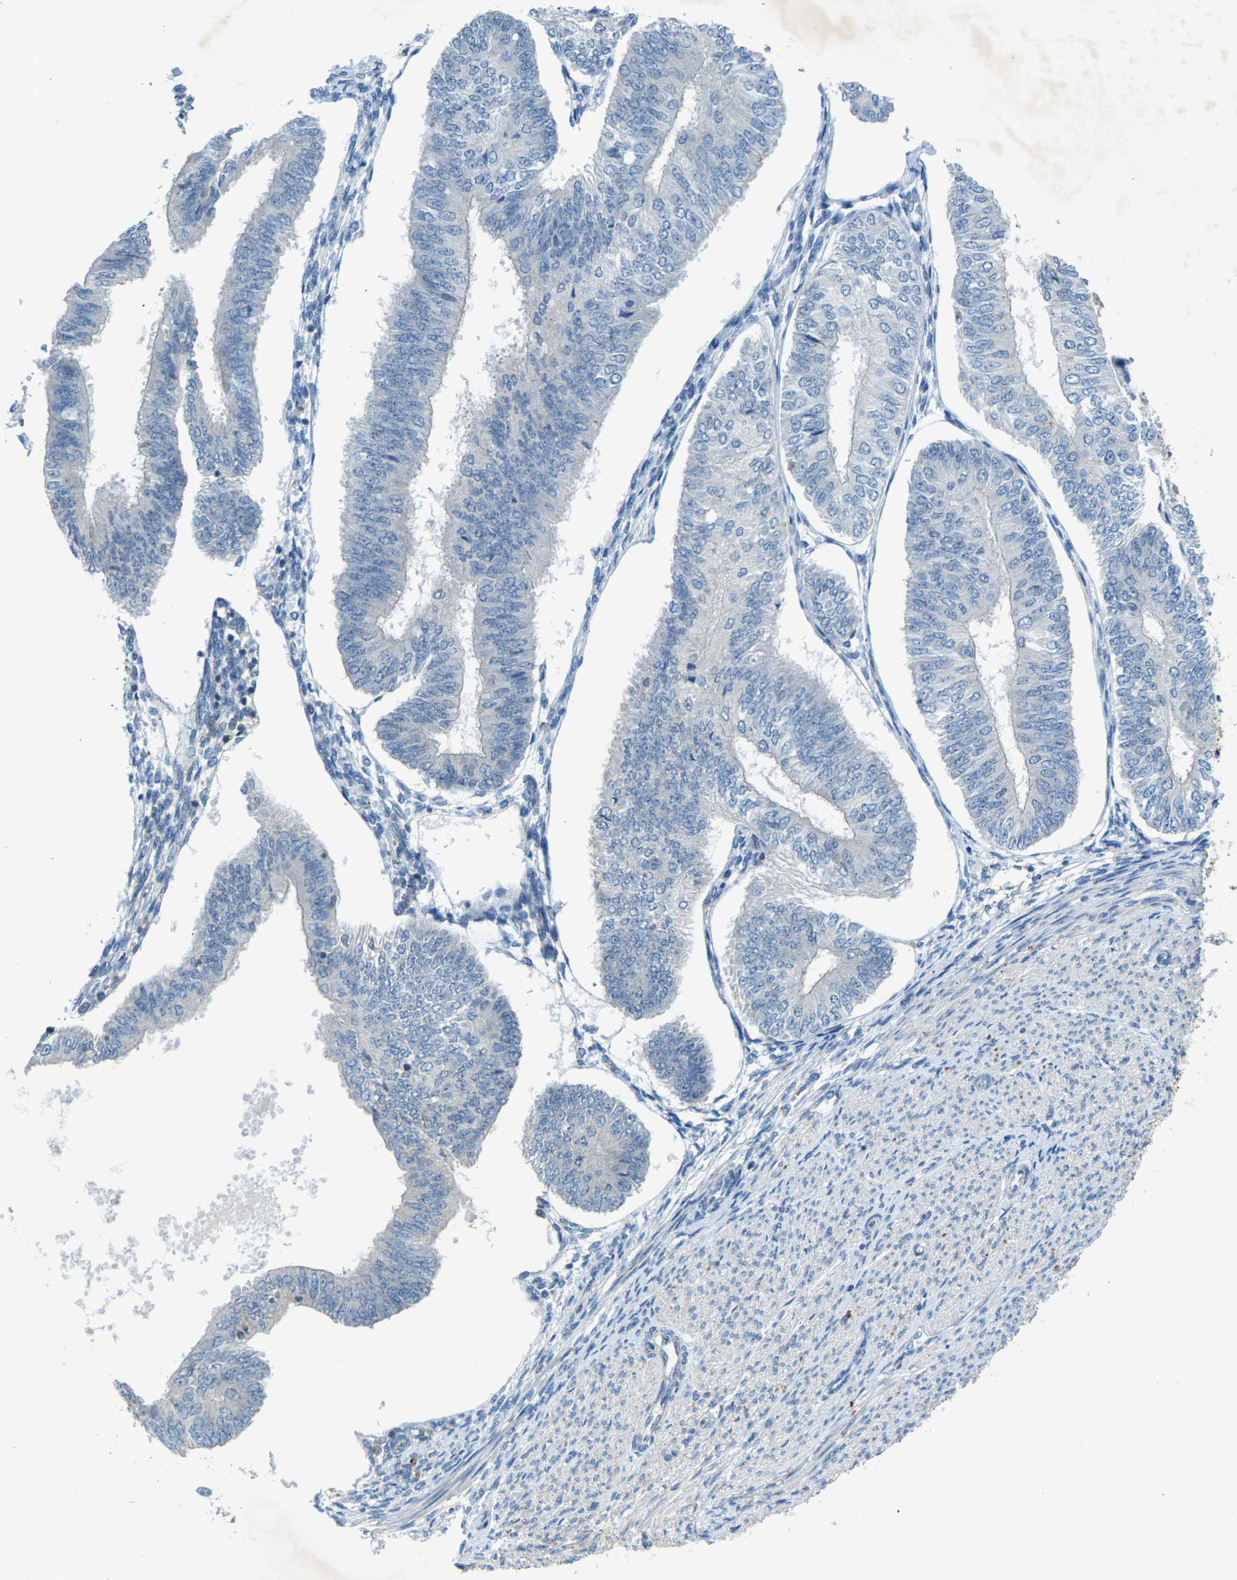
{"staining": {"intensity": "negative", "quantity": "none", "location": "none"}, "tissue": "endometrial cancer", "cell_type": "Tumor cells", "image_type": "cancer", "snomed": [{"axis": "morphology", "description": "Adenocarcinoma, NOS"}, {"axis": "topography", "description": "Endometrium"}], "caption": "The image demonstrates no significant expression in tumor cells of adenocarcinoma (endometrial).", "gene": "SIGLEC14", "patient": {"sex": "female", "age": 58}}